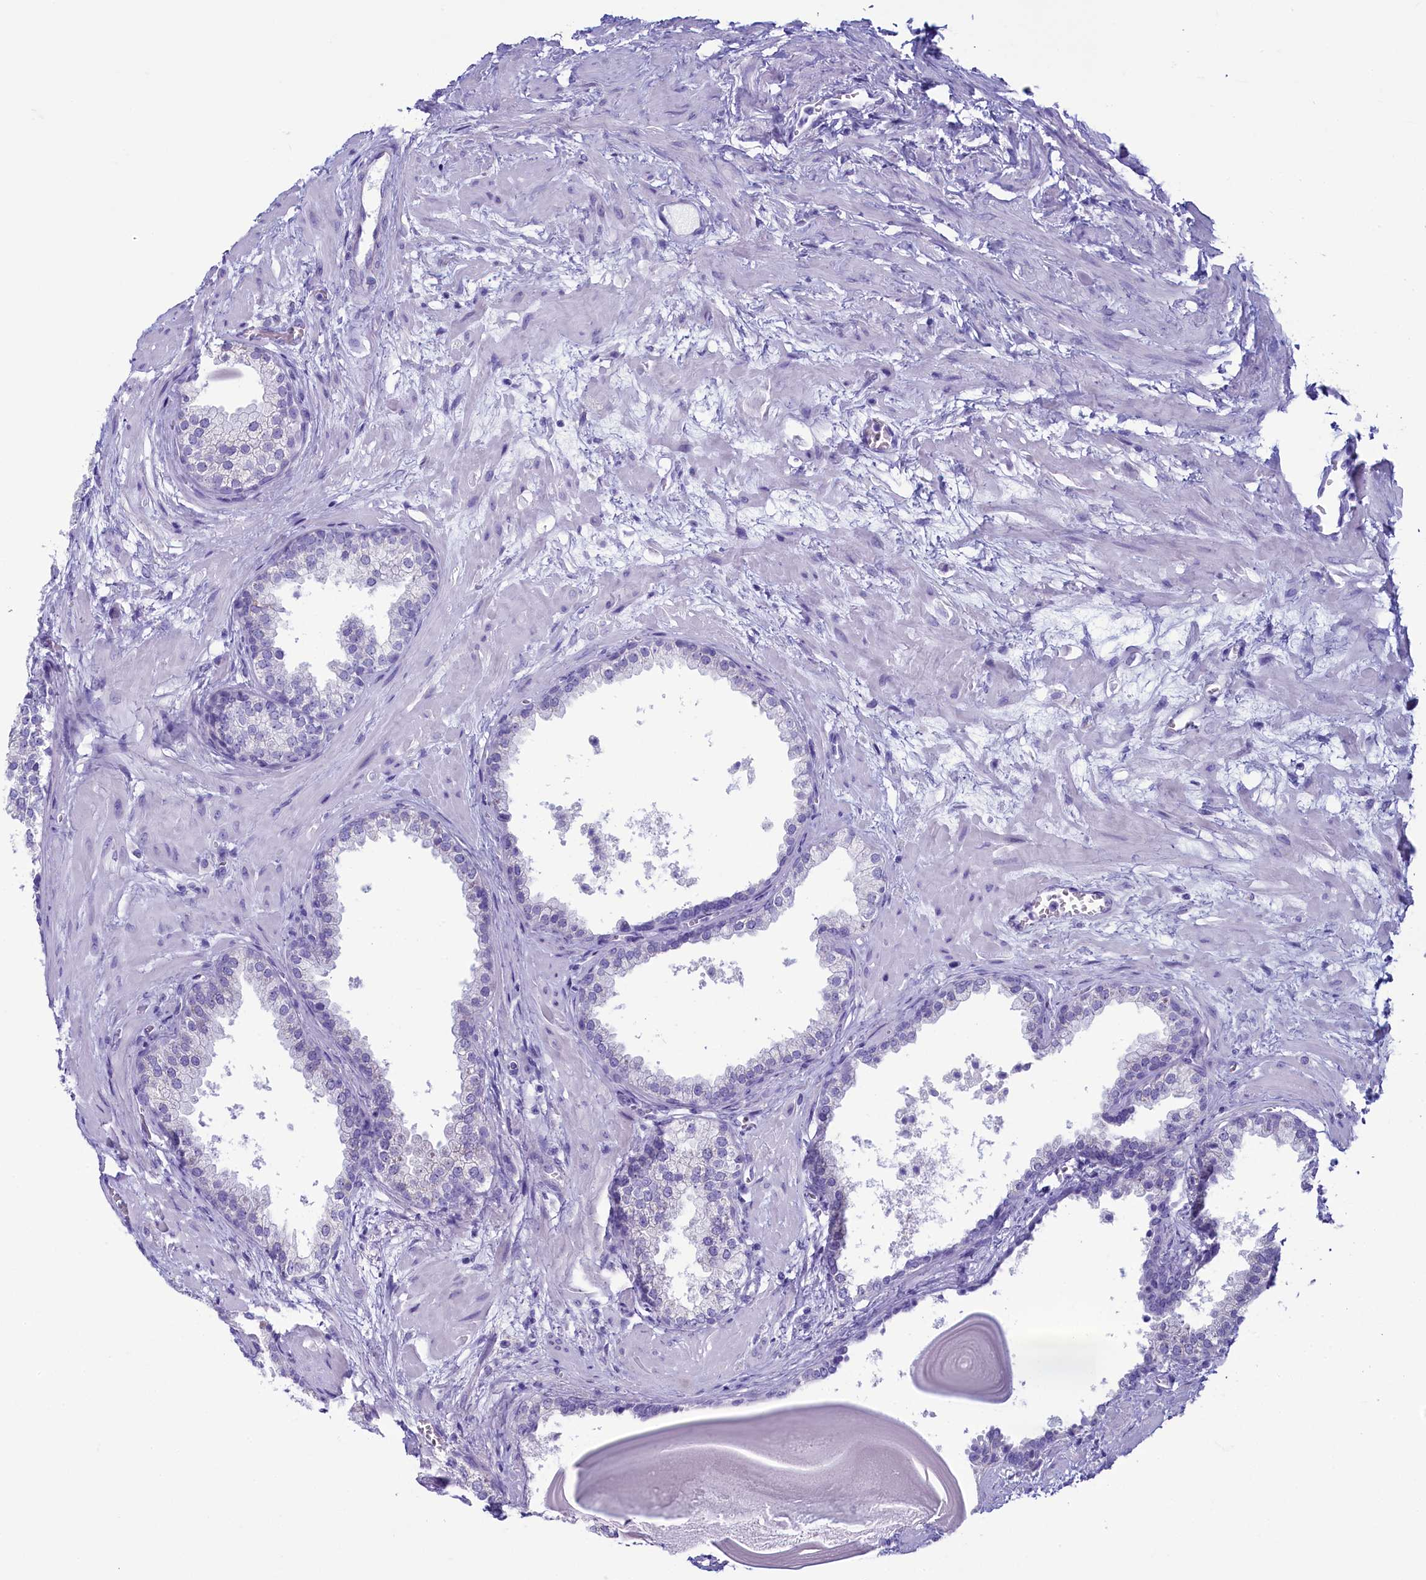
{"staining": {"intensity": "negative", "quantity": "none", "location": "none"}, "tissue": "prostate", "cell_type": "Glandular cells", "image_type": "normal", "snomed": [{"axis": "morphology", "description": "Normal tissue, NOS"}, {"axis": "topography", "description": "Prostate"}], "caption": "DAB immunohistochemical staining of benign human prostate exhibits no significant positivity in glandular cells.", "gene": "SKA3", "patient": {"sex": "male", "age": 48}}